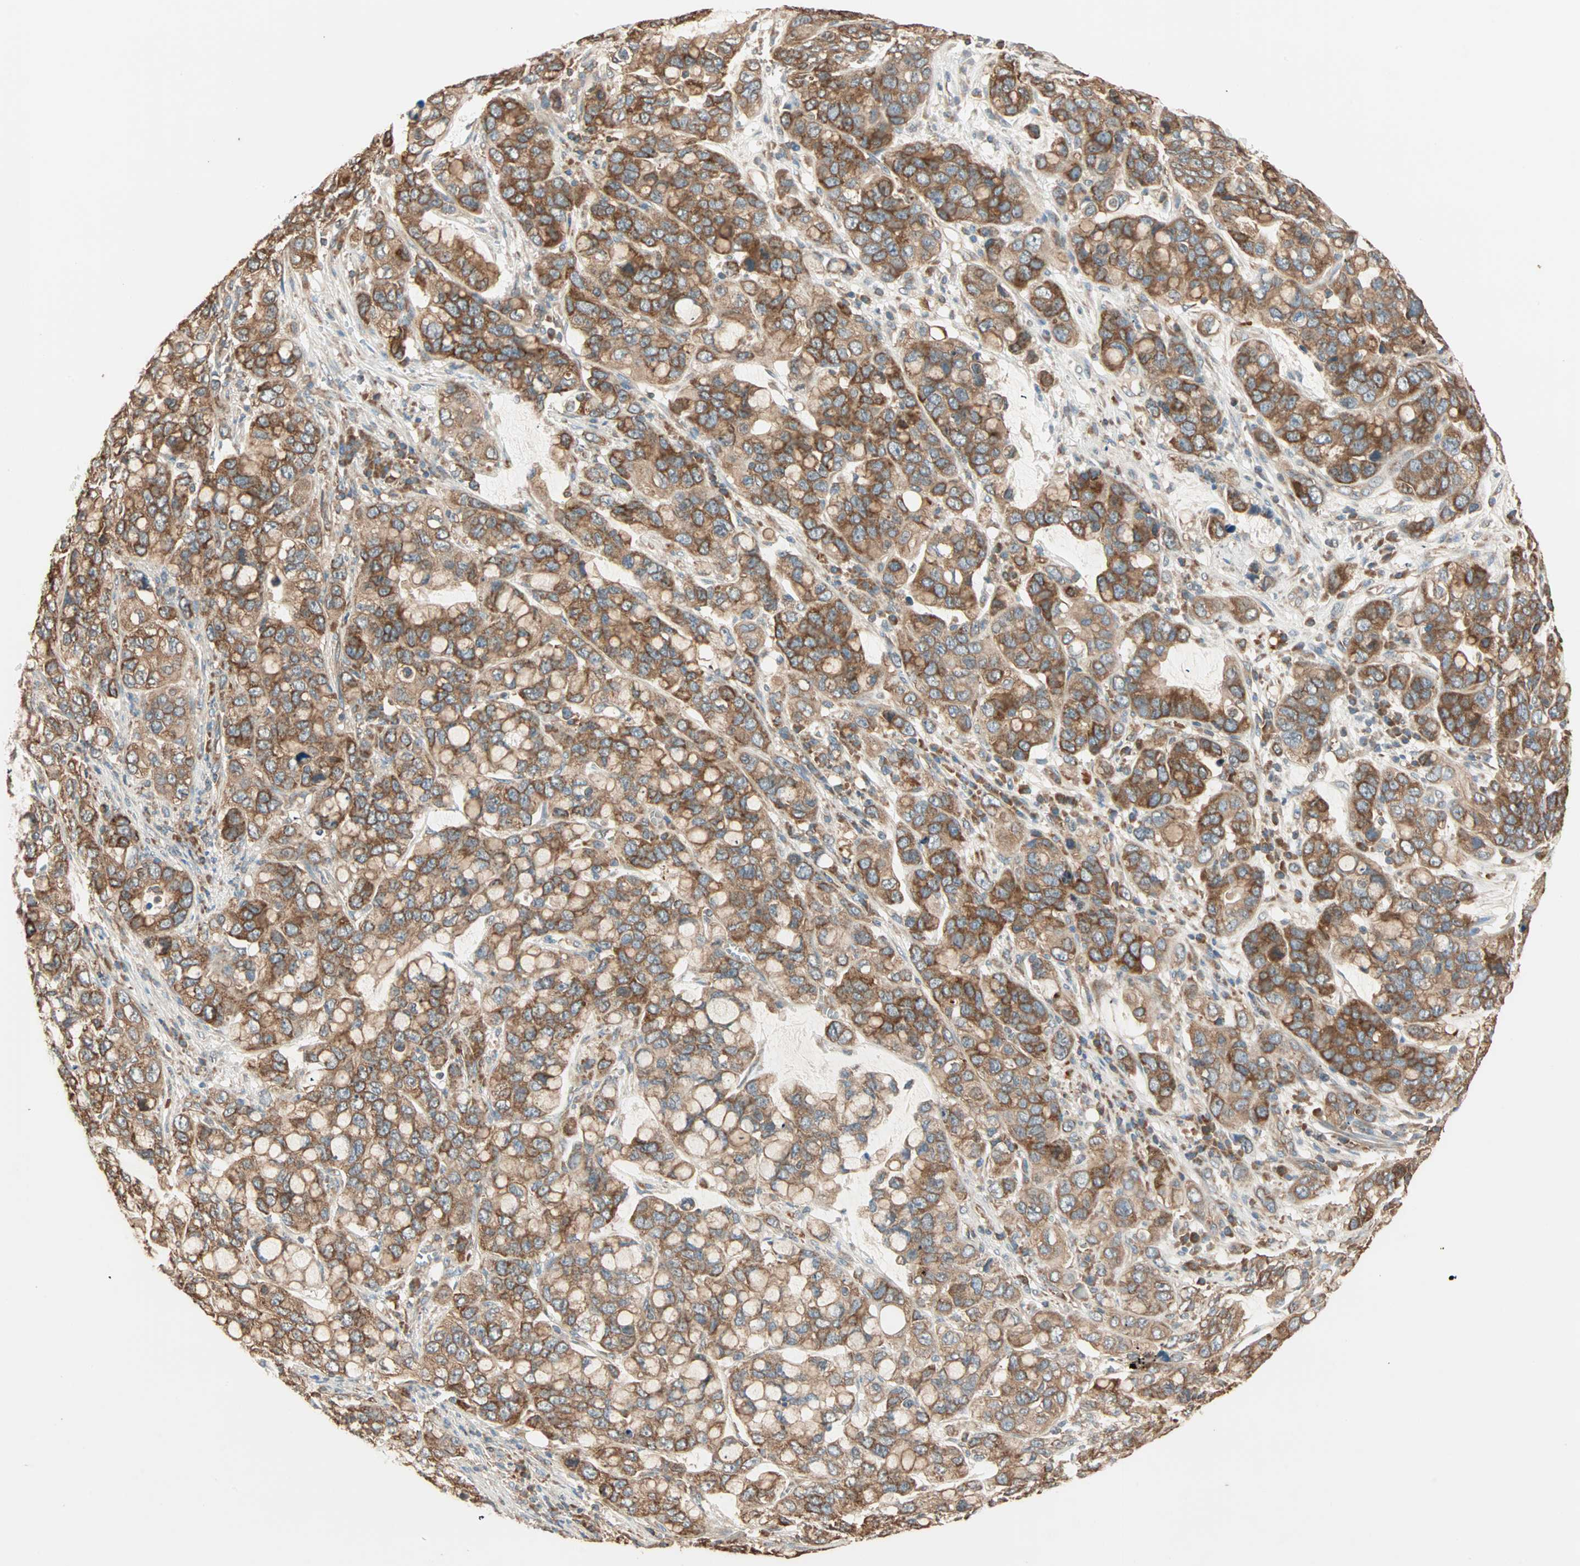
{"staining": {"intensity": "strong", "quantity": ">75%", "location": "cytoplasmic/membranous"}, "tissue": "stomach cancer", "cell_type": "Tumor cells", "image_type": "cancer", "snomed": [{"axis": "morphology", "description": "Adenocarcinoma, NOS"}, {"axis": "topography", "description": "Stomach, lower"}], "caption": "Stomach cancer (adenocarcinoma) stained with a brown dye reveals strong cytoplasmic/membranous positive staining in approximately >75% of tumor cells.", "gene": "EIF4G2", "patient": {"sex": "male", "age": 84}}